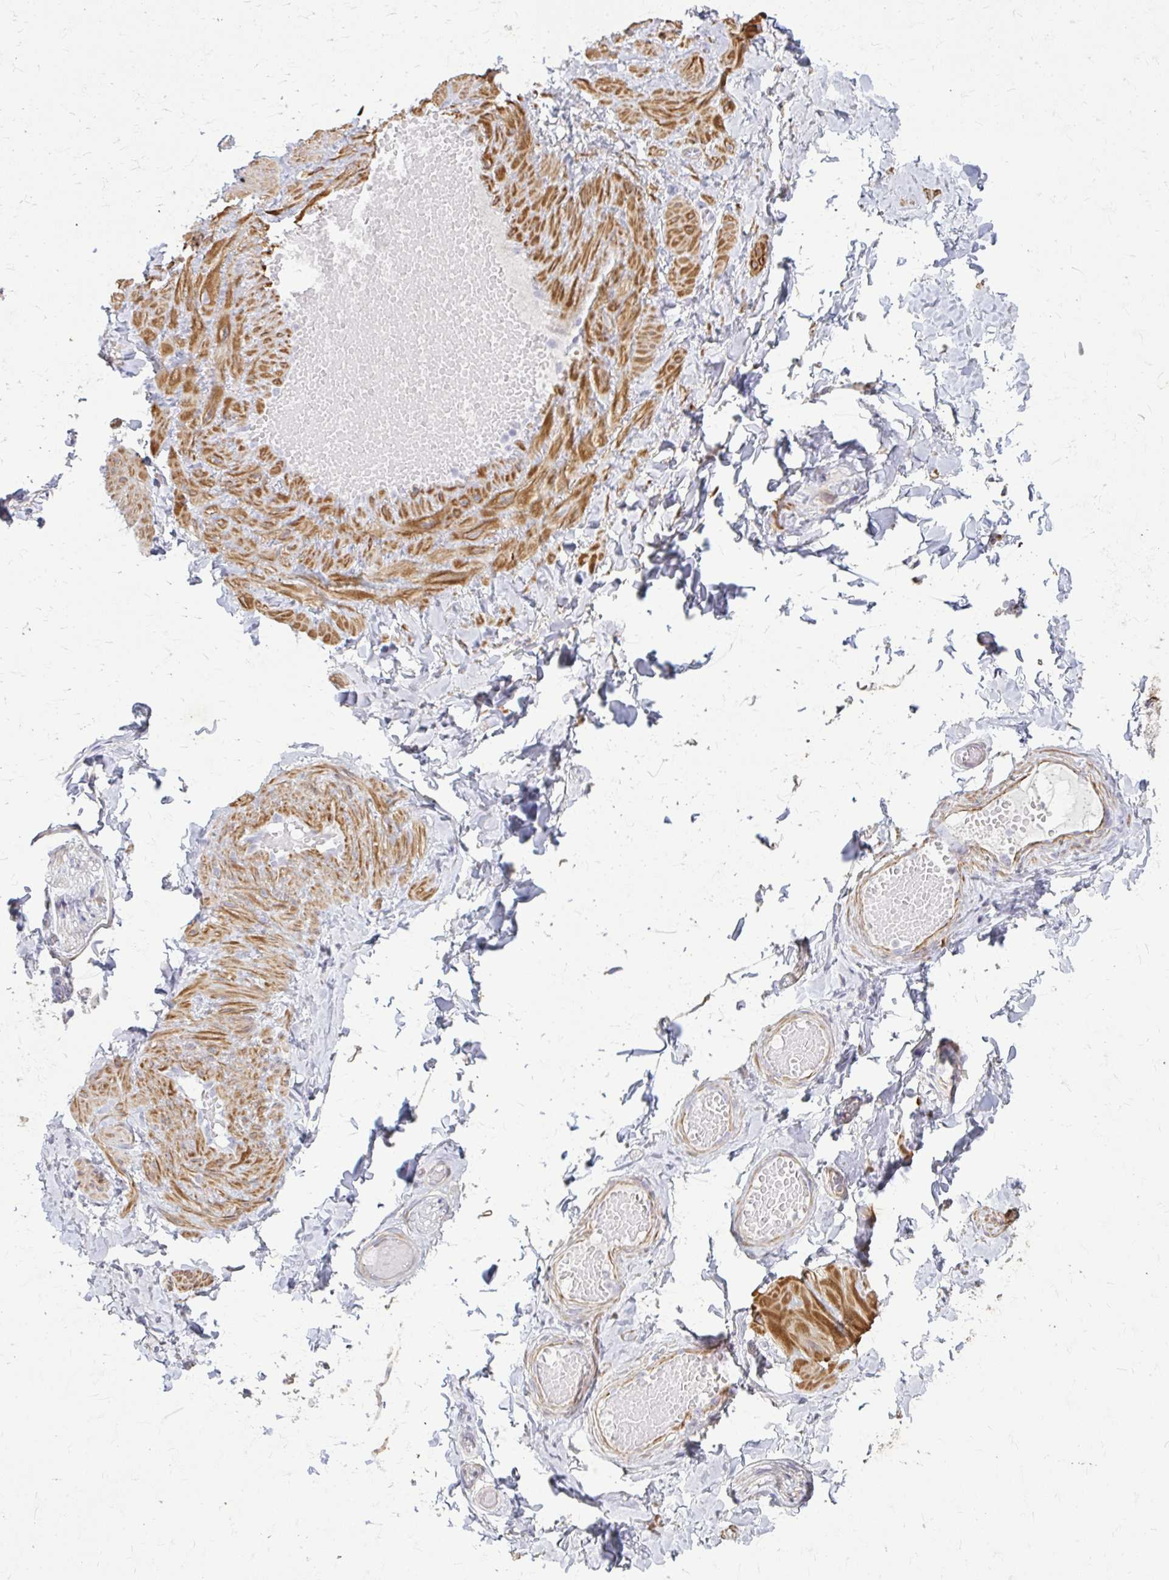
{"staining": {"intensity": "negative", "quantity": "none", "location": "none"}, "tissue": "adipose tissue", "cell_type": "Adipocytes", "image_type": "normal", "snomed": [{"axis": "morphology", "description": "Normal tissue, NOS"}, {"axis": "topography", "description": "Soft tissue"}, {"axis": "topography", "description": "Adipose tissue"}, {"axis": "topography", "description": "Vascular tissue"}, {"axis": "topography", "description": "Peripheral nerve tissue"}], "caption": "Human adipose tissue stained for a protein using IHC exhibits no staining in adipocytes.", "gene": "TENM4", "patient": {"sex": "male", "age": 29}}